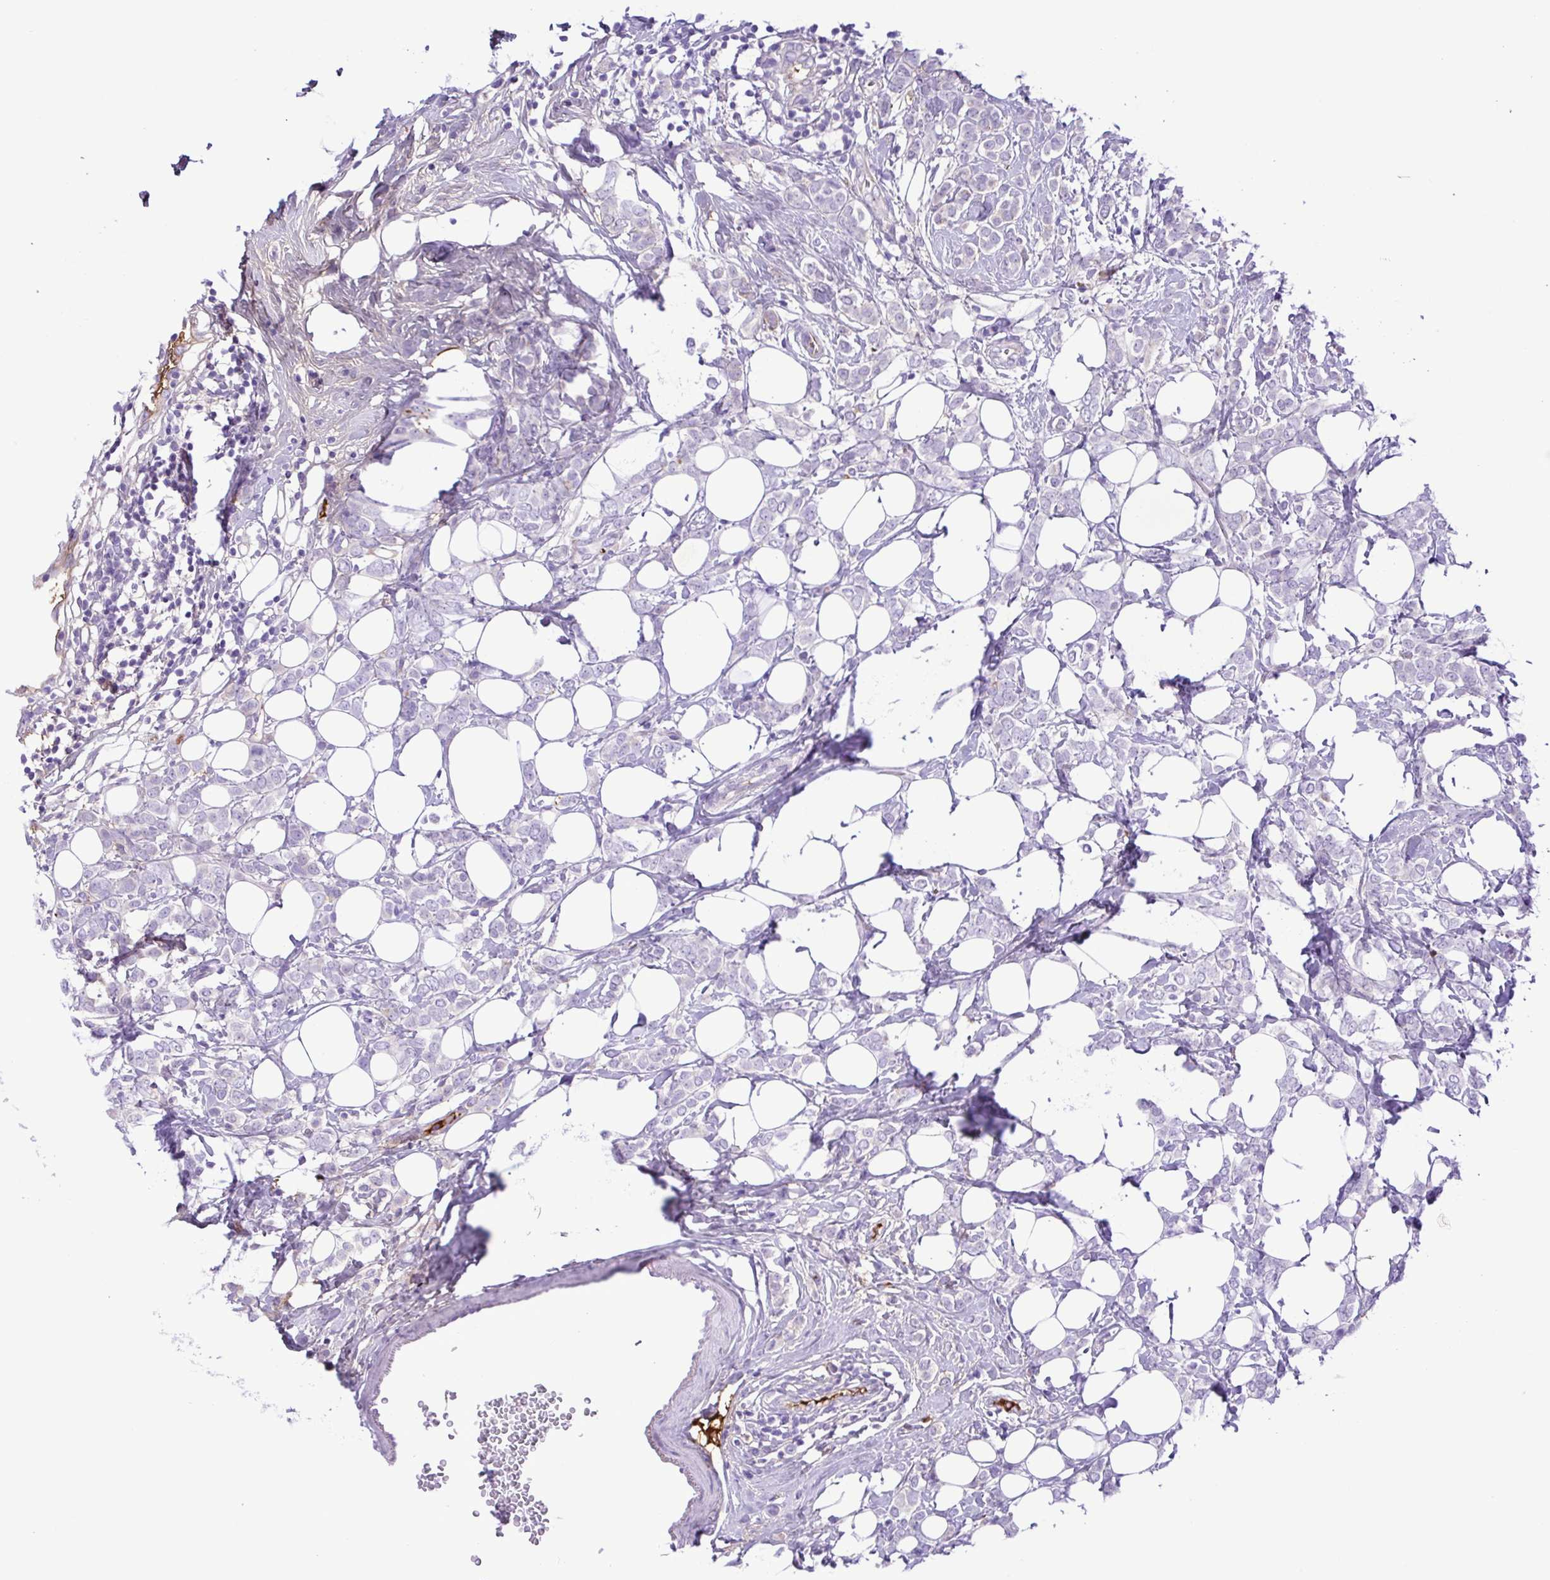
{"staining": {"intensity": "negative", "quantity": "none", "location": "none"}, "tissue": "breast cancer", "cell_type": "Tumor cells", "image_type": "cancer", "snomed": [{"axis": "morphology", "description": "Lobular carcinoma"}, {"axis": "topography", "description": "Breast"}], "caption": "An immunohistochemistry (IHC) image of breast lobular carcinoma is shown. There is no staining in tumor cells of breast lobular carcinoma.", "gene": "IGFL1", "patient": {"sex": "female", "age": 49}}